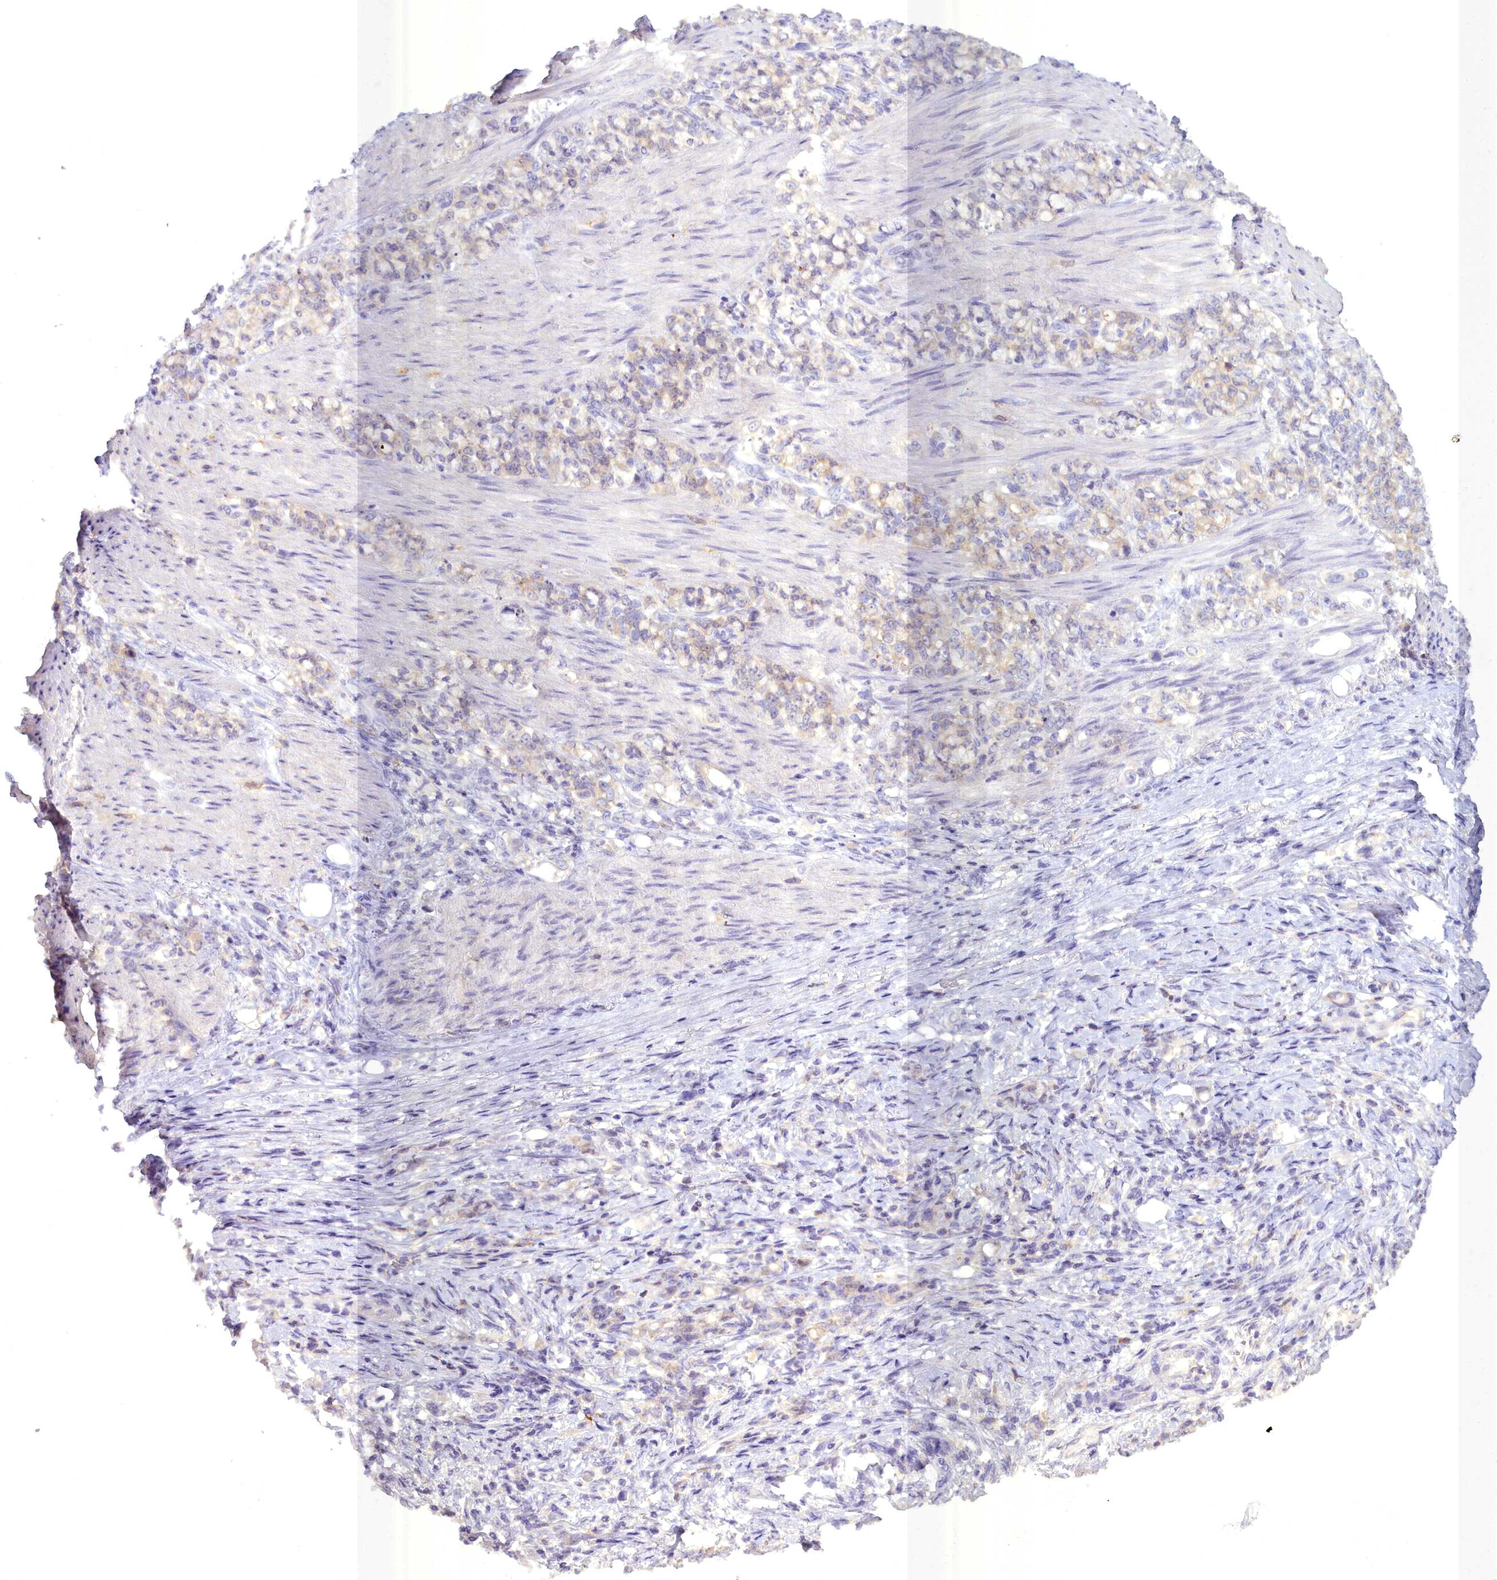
{"staining": {"intensity": "weak", "quantity": "<25%", "location": "cytoplasmic/membranous"}, "tissue": "stomach cancer", "cell_type": "Tumor cells", "image_type": "cancer", "snomed": [{"axis": "morphology", "description": "Adenocarcinoma, NOS"}, {"axis": "topography", "description": "Stomach"}], "caption": "High power microscopy histopathology image of an immunohistochemistry micrograph of adenocarcinoma (stomach), revealing no significant expression in tumor cells. (DAB immunohistochemistry (IHC), high magnification).", "gene": "BLNK", "patient": {"sex": "female", "age": 79}}